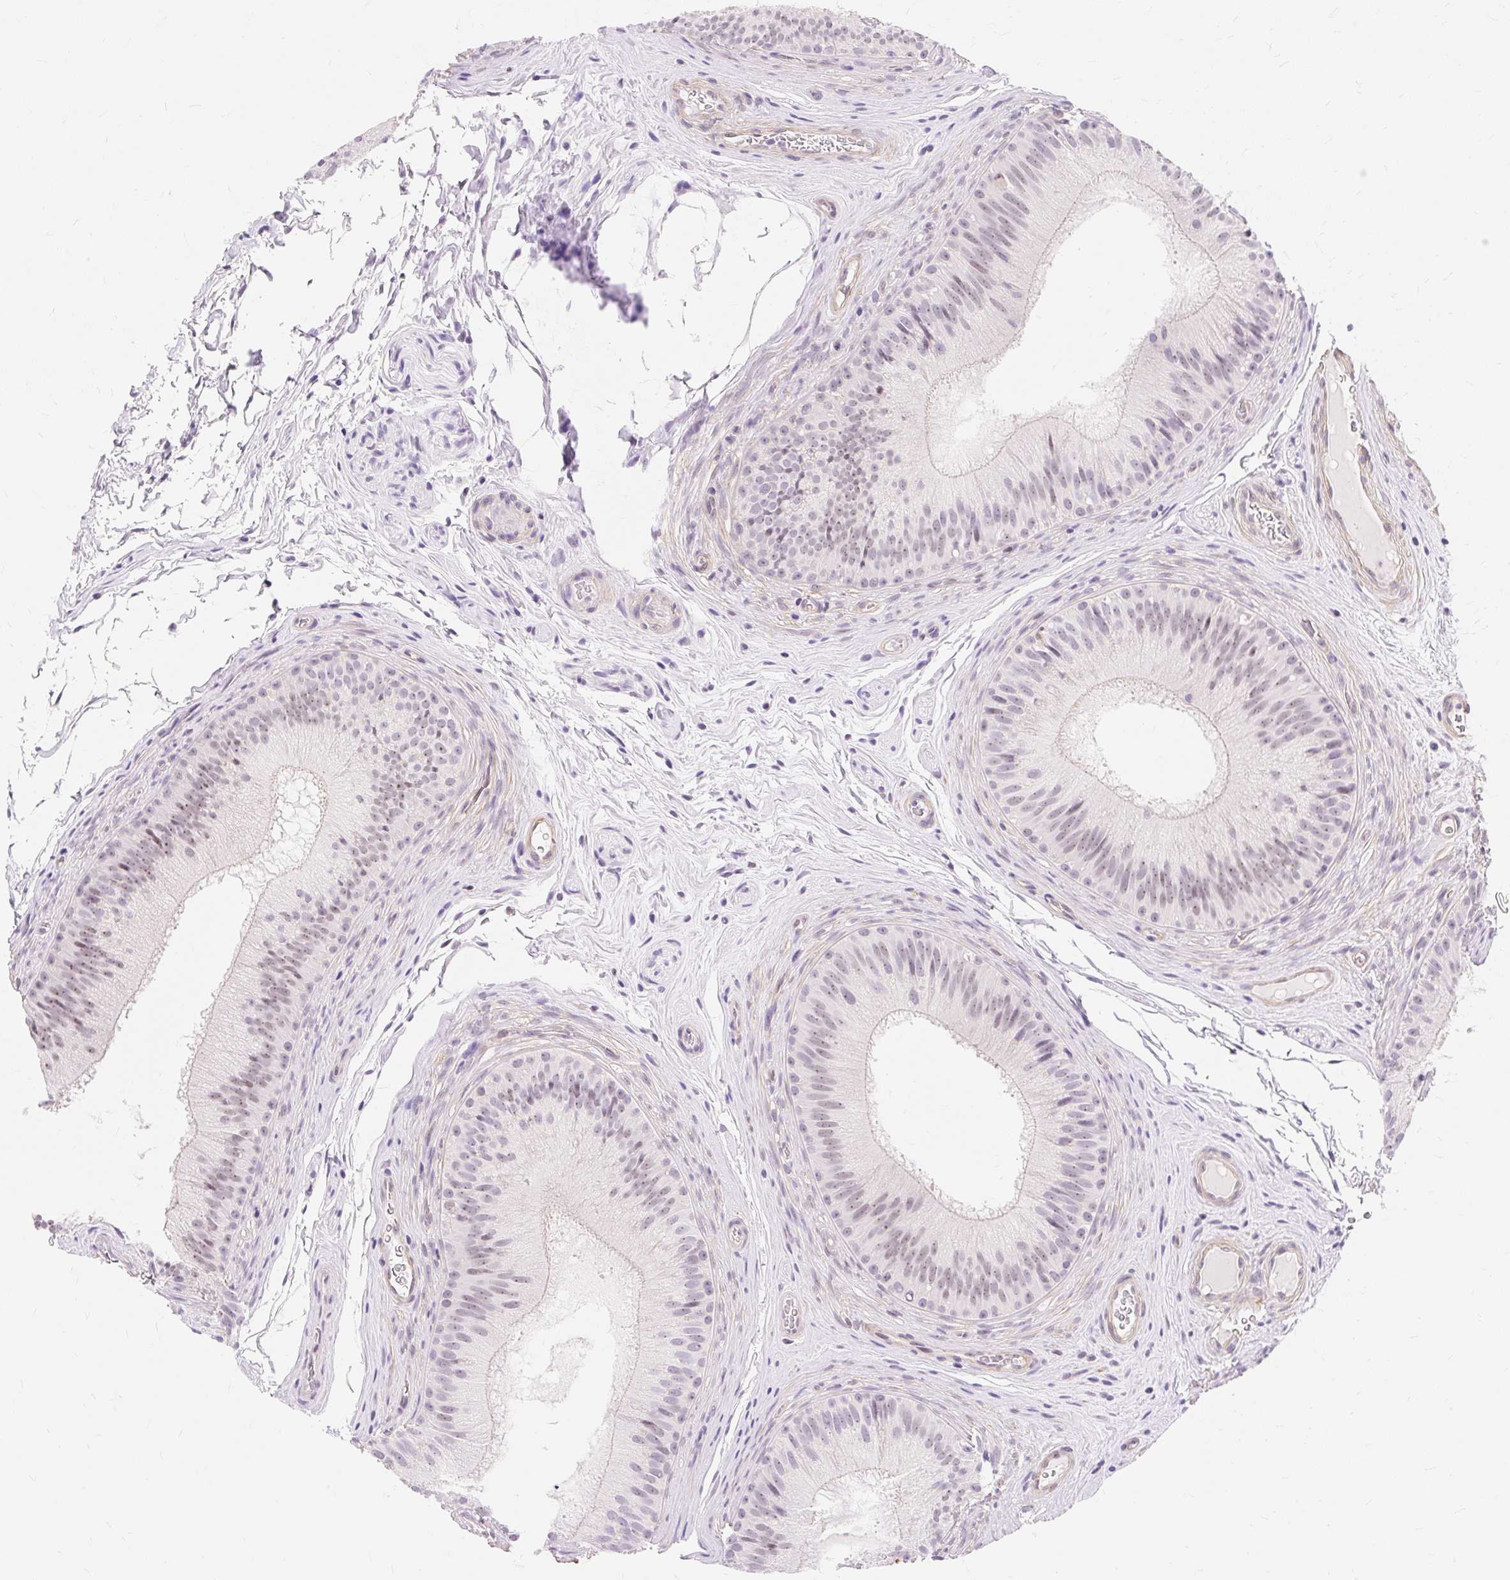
{"staining": {"intensity": "moderate", "quantity": "25%-75%", "location": "nuclear"}, "tissue": "epididymis", "cell_type": "Glandular cells", "image_type": "normal", "snomed": [{"axis": "morphology", "description": "Normal tissue, NOS"}, {"axis": "topography", "description": "Epididymis"}], "caption": "Immunohistochemistry (IHC) of unremarkable human epididymis exhibits medium levels of moderate nuclear staining in about 25%-75% of glandular cells. The protein of interest is stained brown, and the nuclei are stained in blue (DAB IHC with brightfield microscopy, high magnification).", "gene": "OBP2A", "patient": {"sex": "male", "age": 24}}